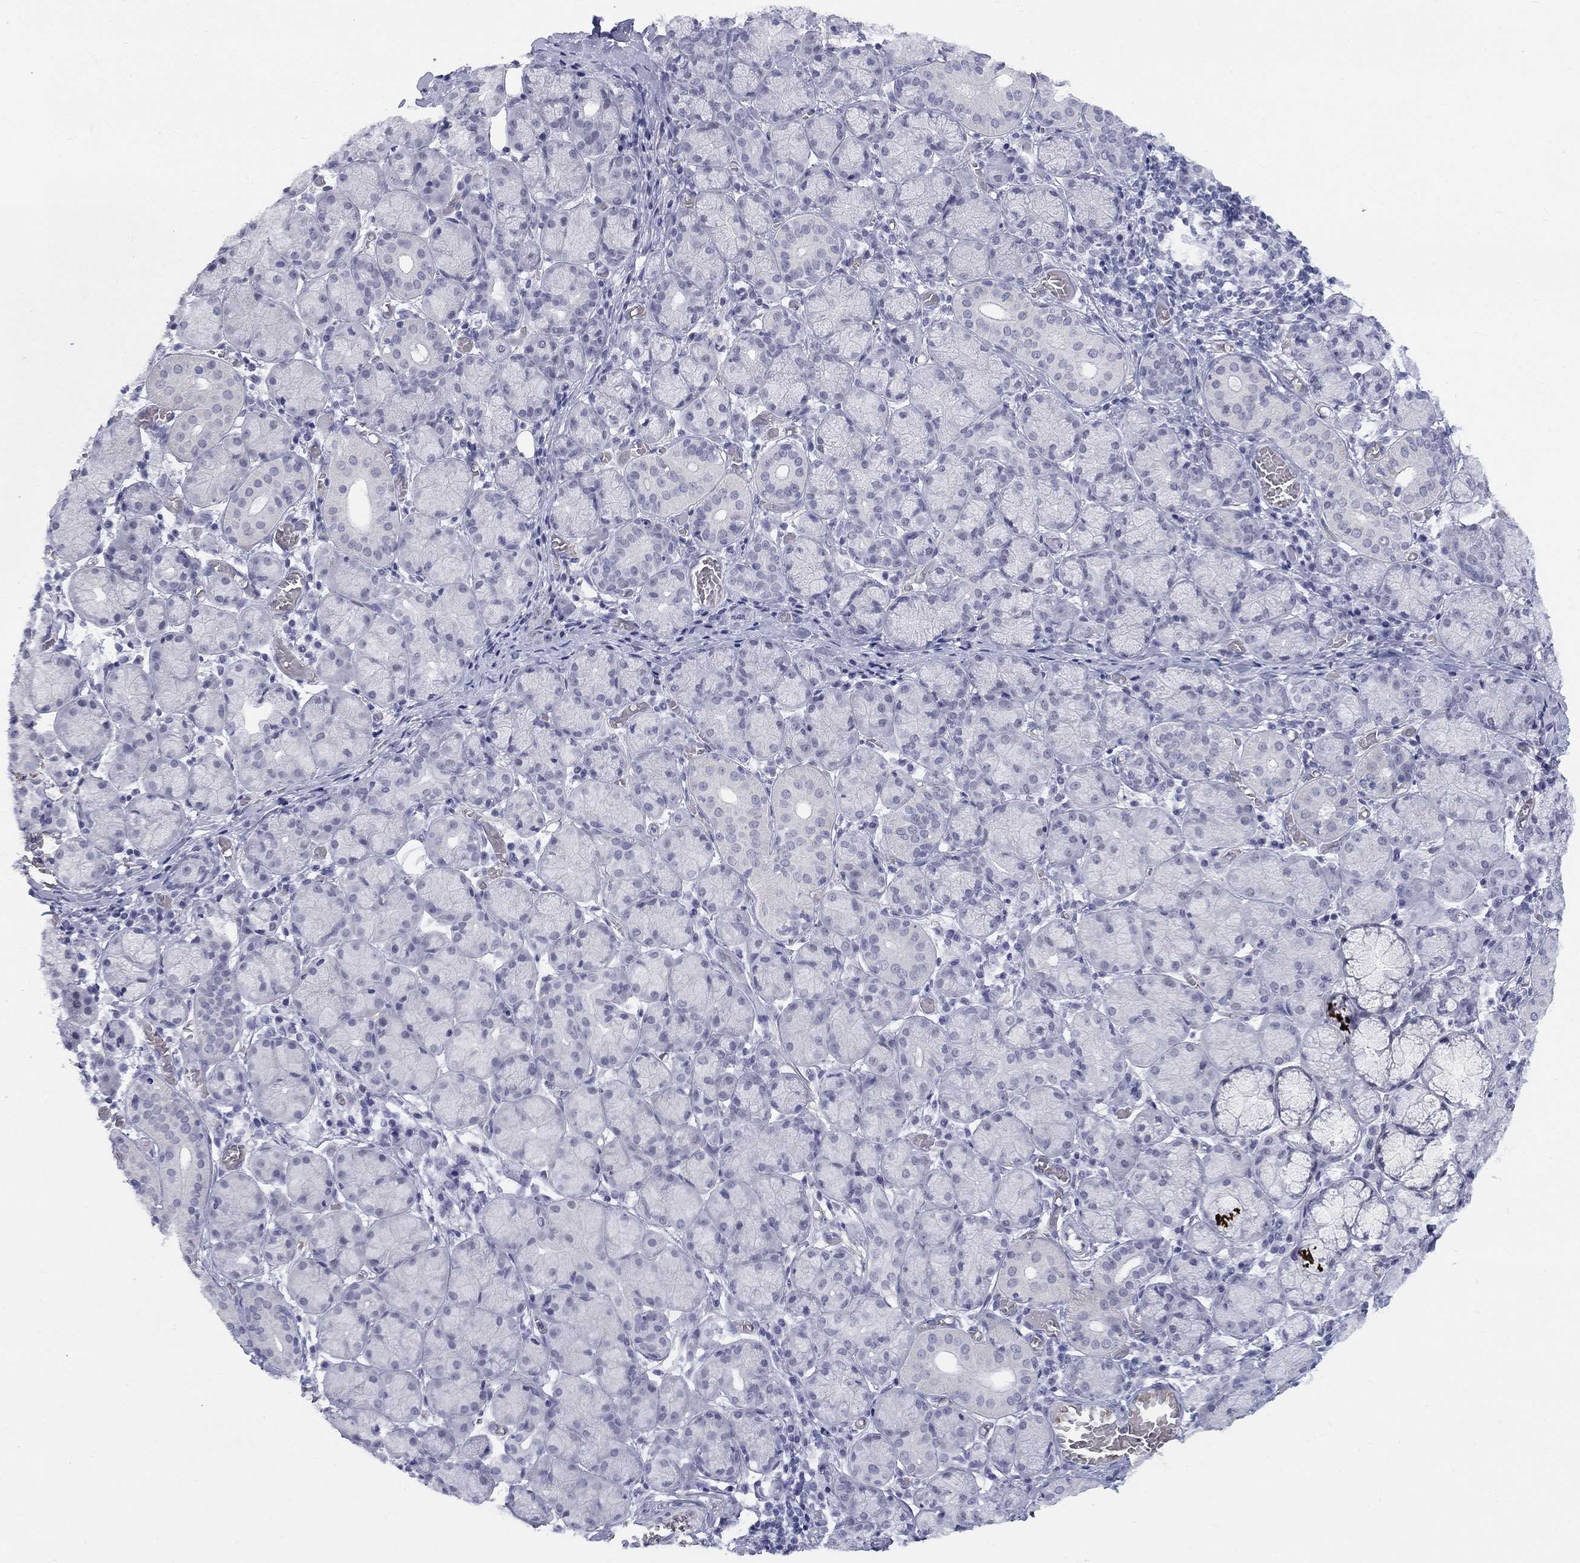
{"staining": {"intensity": "negative", "quantity": "none", "location": "none"}, "tissue": "salivary gland", "cell_type": "Glandular cells", "image_type": "normal", "snomed": [{"axis": "morphology", "description": "Normal tissue, NOS"}, {"axis": "topography", "description": "Salivary gland"}, {"axis": "topography", "description": "Peripheral nerve tissue"}], "caption": "Immunohistochemistry (IHC) micrograph of normal salivary gland: human salivary gland stained with DAB shows no significant protein staining in glandular cells. Brightfield microscopy of immunohistochemistry stained with DAB (3,3'-diaminobenzidine) (brown) and hematoxylin (blue), captured at high magnification.", "gene": "DMTN", "patient": {"sex": "female", "age": 24}}